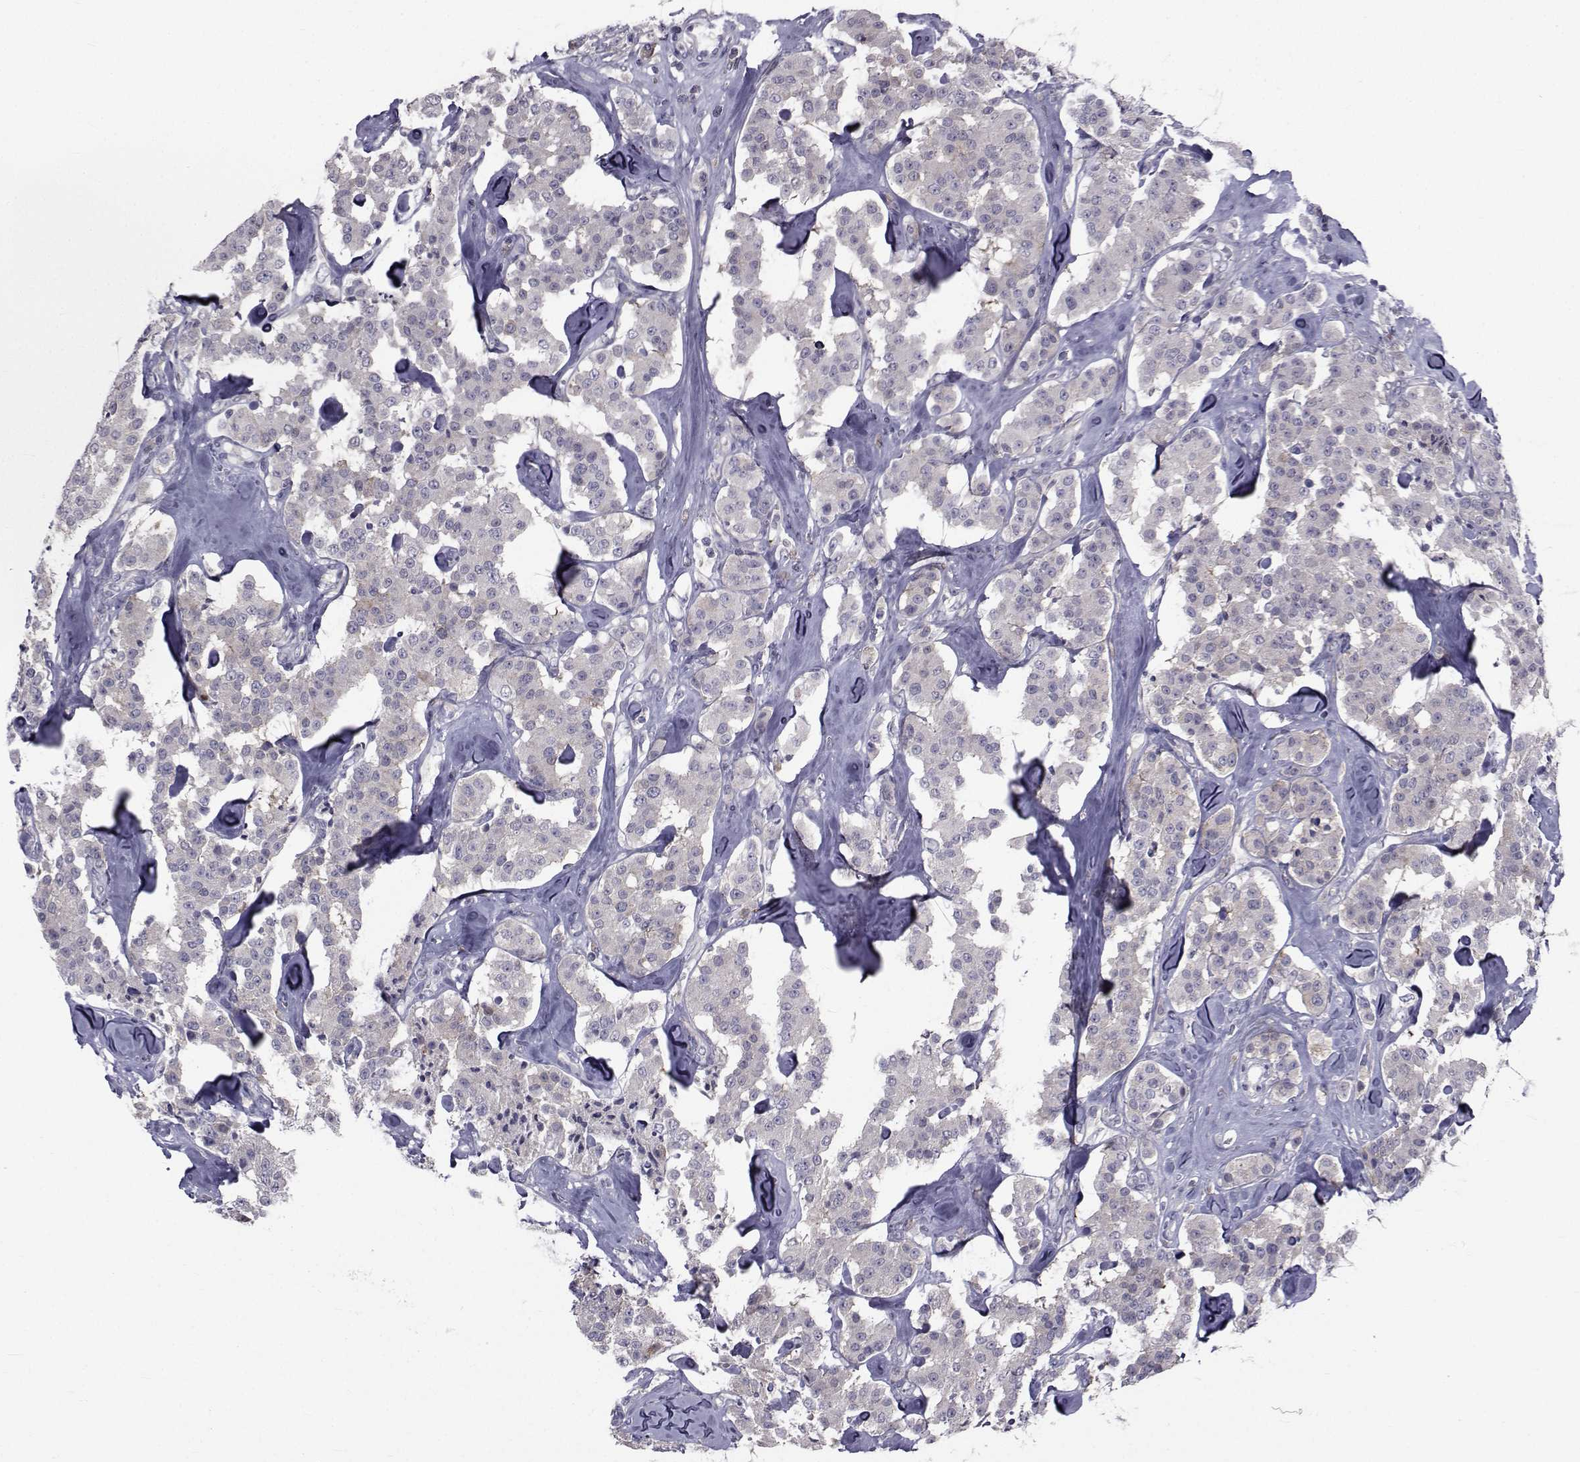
{"staining": {"intensity": "weak", "quantity": "<25%", "location": "cytoplasmic/membranous"}, "tissue": "carcinoid", "cell_type": "Tumor cells", "image_type": "cancer", "snomed": [{"axis": "morphology", "description": "Carcinoid, malignant, NOS"}, {"axis": "topography", "description": "Pancreas"}], "caption": "This is an immunohistochemistry (IHC) image of human carcinoid. There is no positivity in tumor cells.", "gene": "SLC30A10", "patient": {"sex": "male", "age": 41}}